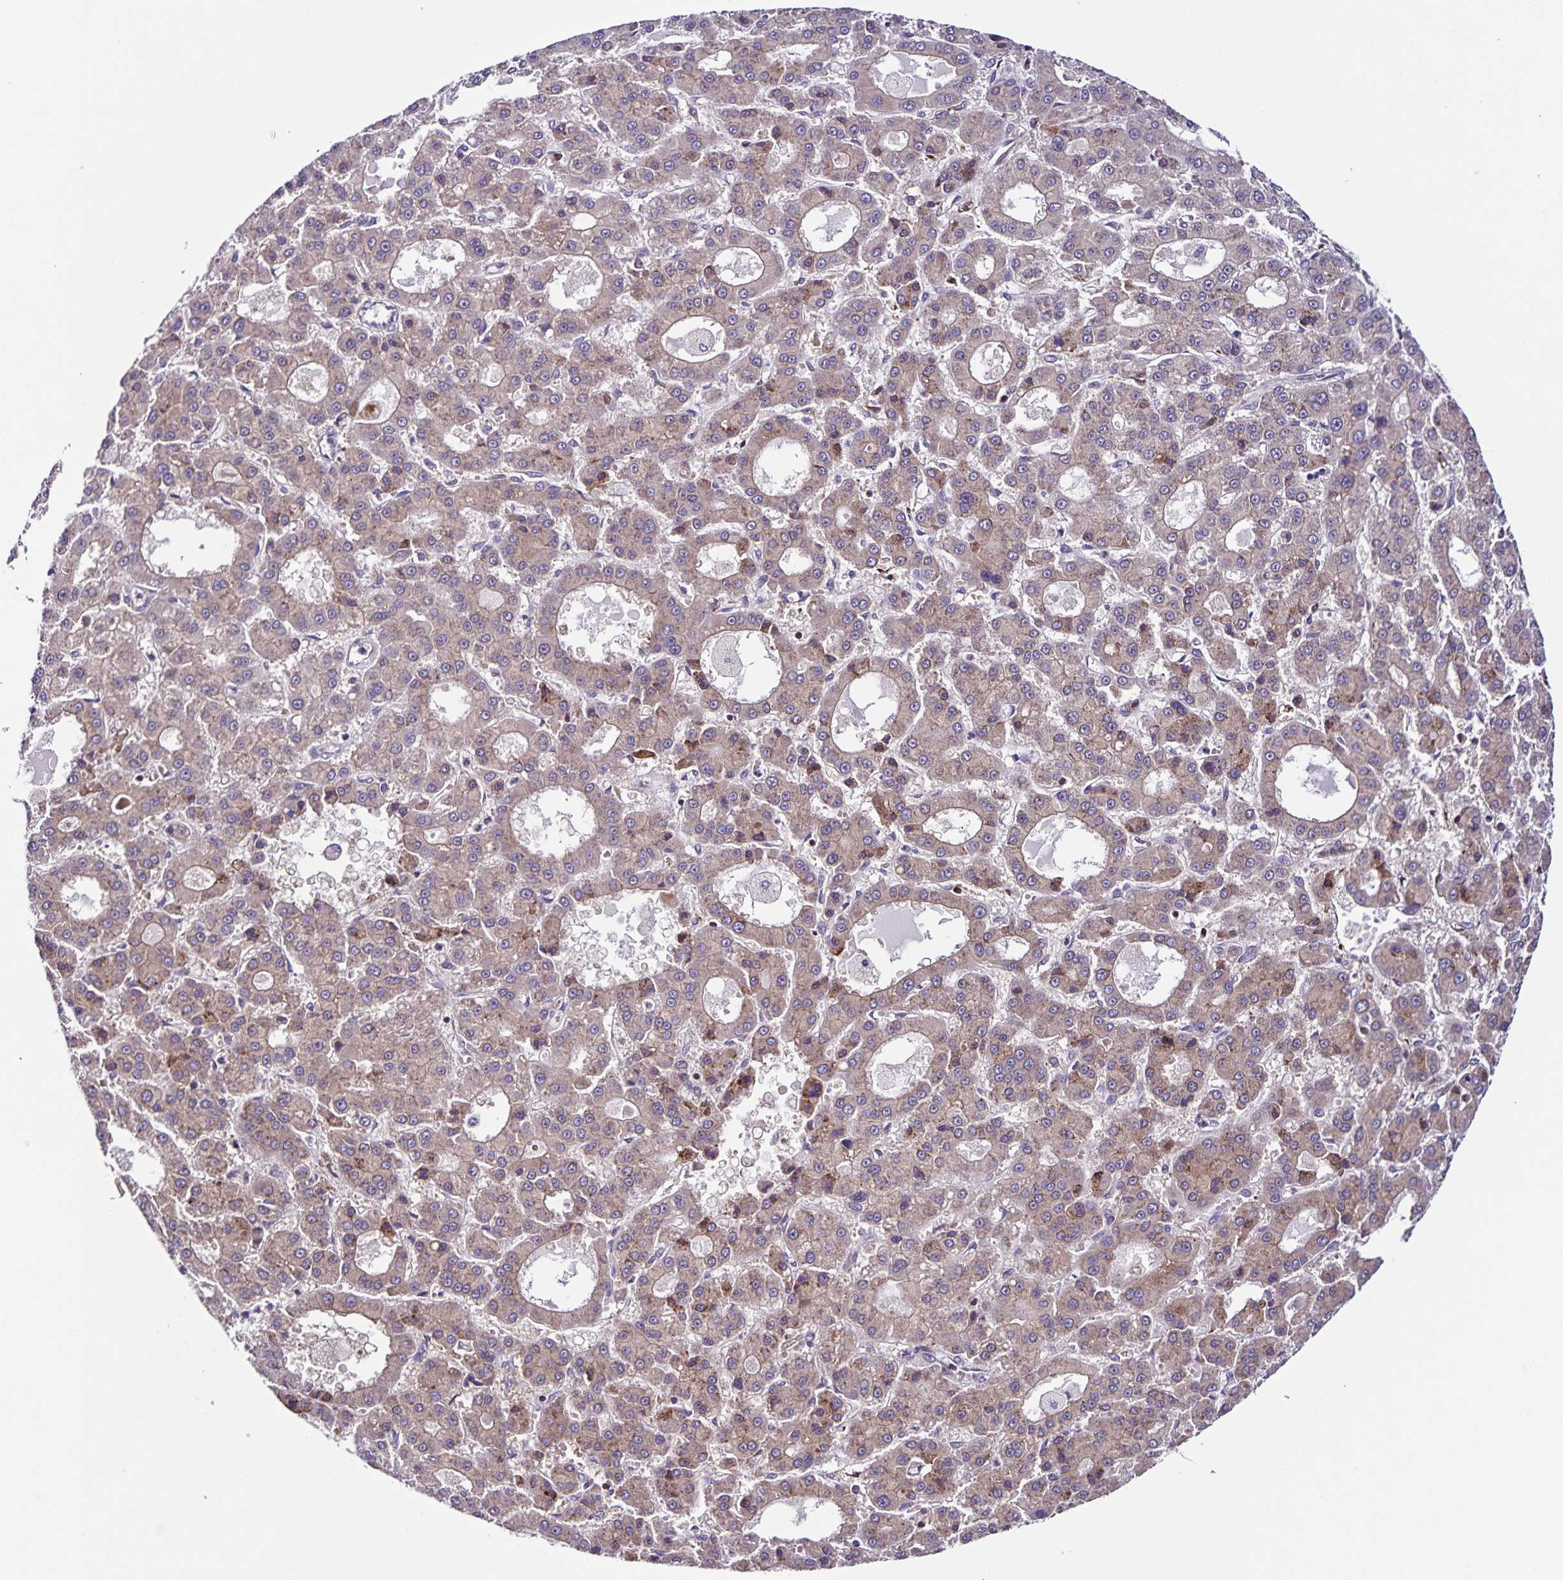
{"staining": {"intensity": "weak", "quantity": ">75%", "location": "cytoplasmic/membranous"}, "tissue": "liver cancer", "cell_type": "Tumor cells", "image_type": "cancer", "snomed": [{"axis": "morphology", "description": "Carcinoma, Hepatocellular, NOS"}, {"axis": "topography", "description": "Liver"}], "caption": "Liver cancer (hepatocellular carcinoma) stained with a protein marker shows weak staining in tumor cells.", "gene": "OSBPL5", "patient": {"sex": "male", "age": 70}}